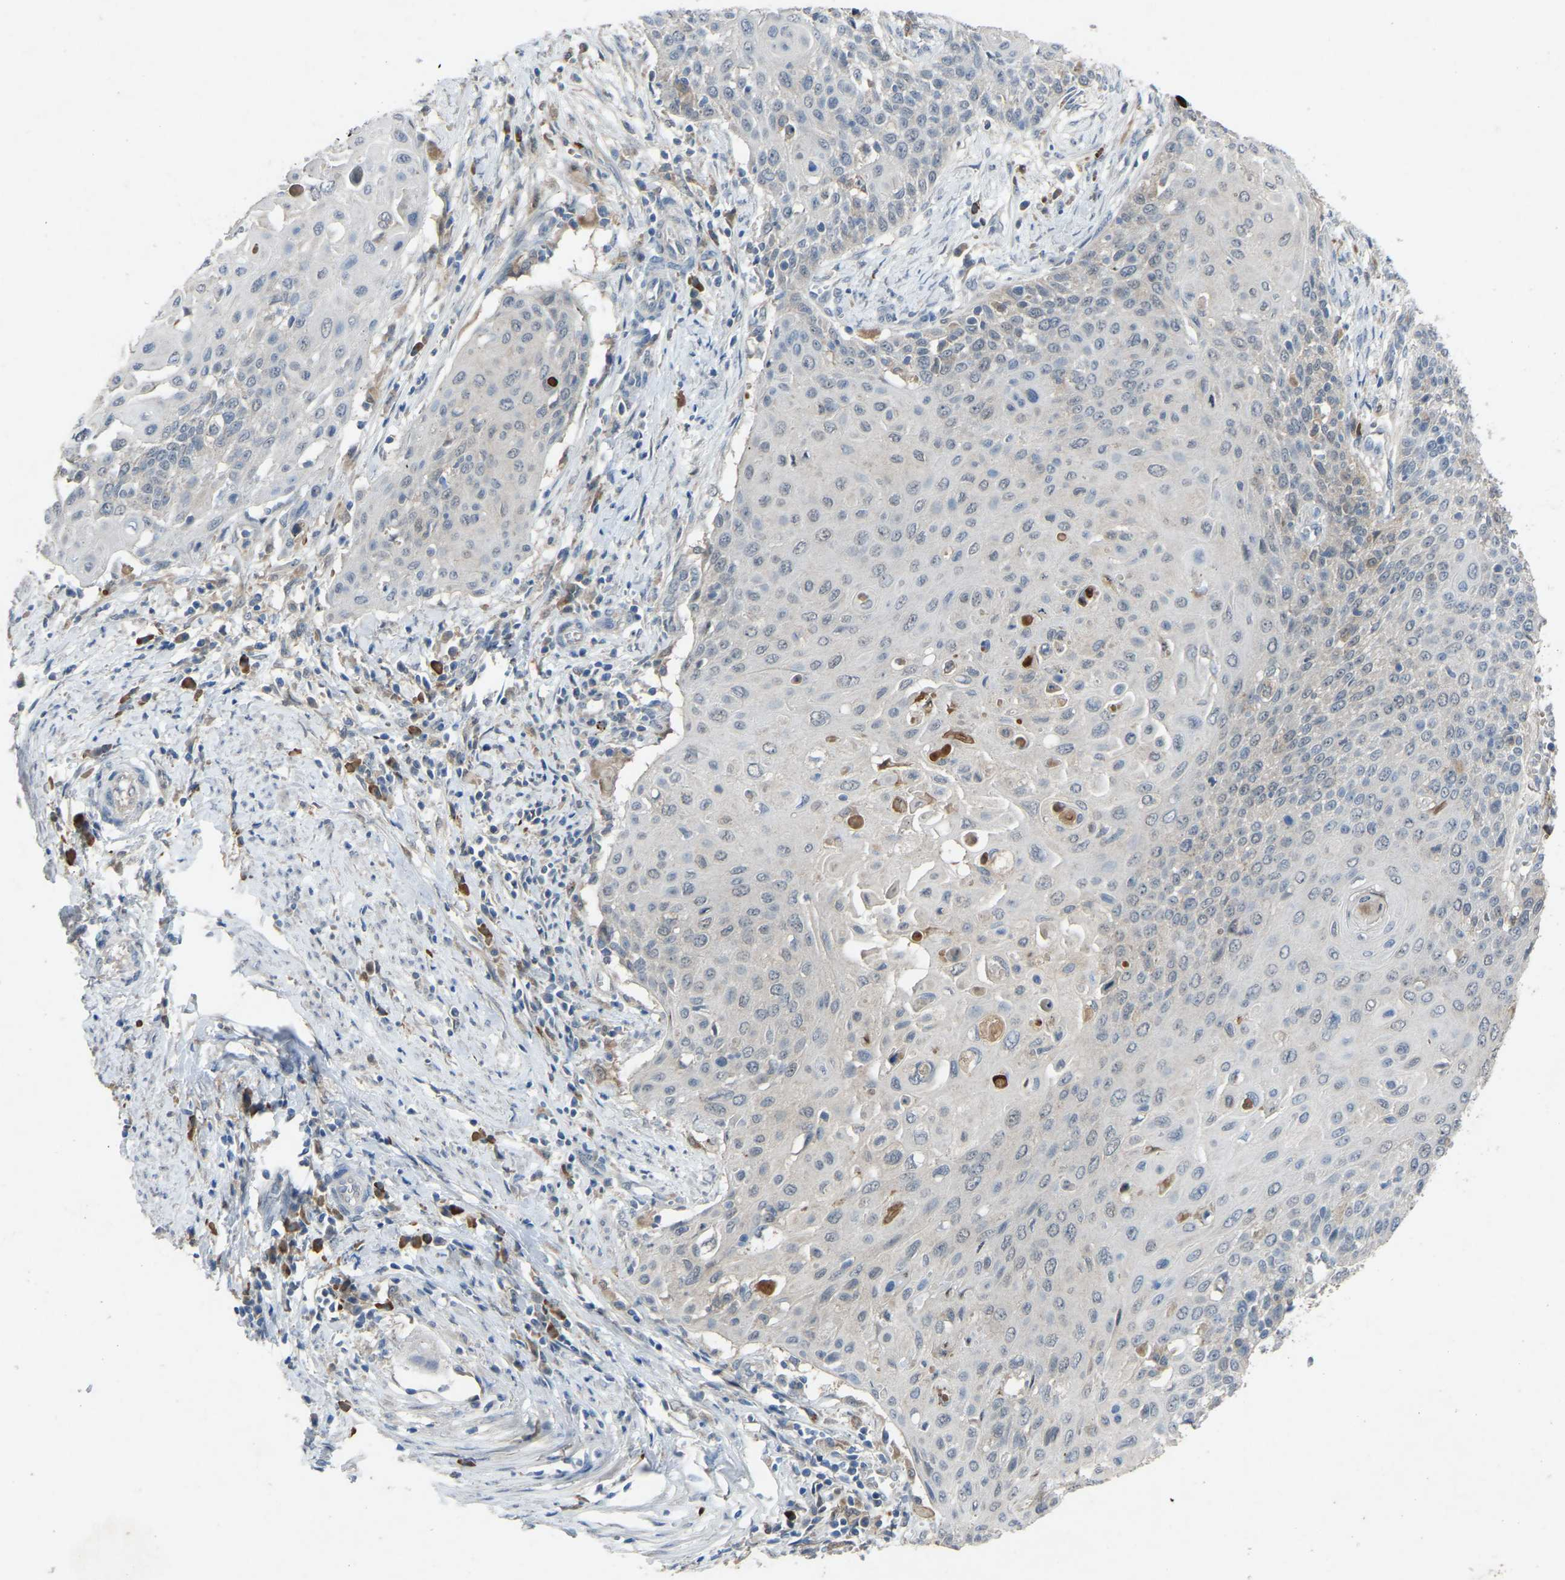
{"staining": {"intensity": "negative", "quantity": "none", "location": "none"}, "tissue": "cervical cancer", "cell_type": "Tumor cells", "image_type": "cancer", "snomed": [{"axis": "morphology", "description": "Squamous cell carcinoma, NOS"}, {"axis": "topography", "description": "Cervix"}], "caption": "A micrograph of cervical squamous cell carcinoma stained for a protein reveals no brown staining in tumor cells.", "gene": "FHIT", "patient": {"sex": "female", "age": 39}}